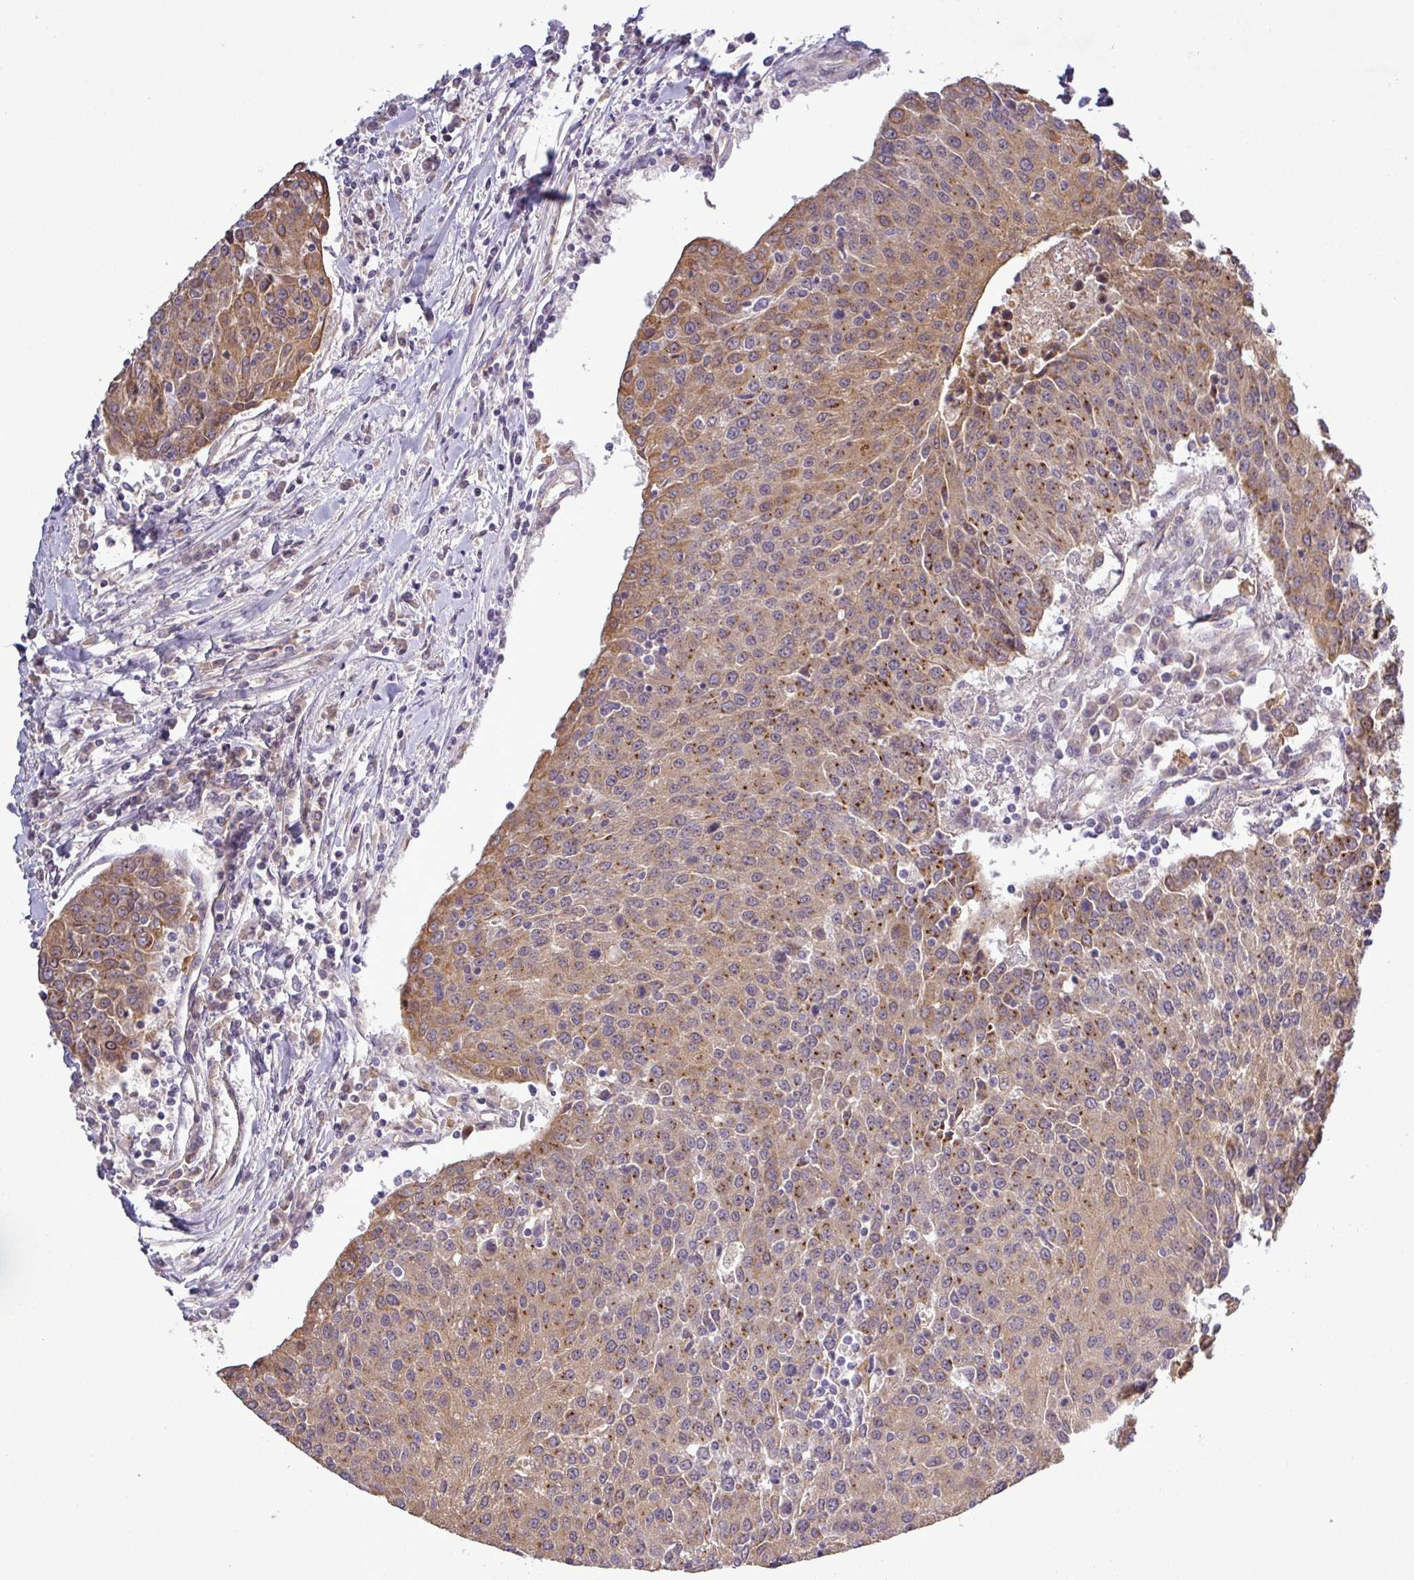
{"staining": {"intensity": "moderate", "quantity": ">75%", "location": "cytoplasmic/membranous"}, "tissue": "urothelial cancer", "cell_type": "Tumor cells", "image_type": "cancer", "snomed": [{"axis": "morphology", "description": "Urothelial carcinoma, High grade"}, {"axis": "topography", "description": "Urinary bladder"}], "caption": "A medium amount of moderate cytoplasmic/membranous expression is seen in about >75% of tumor cells in urothelial cancer tissue.", "gene": "PCDH1", "patient": {"sex": "female", "age": 85}}